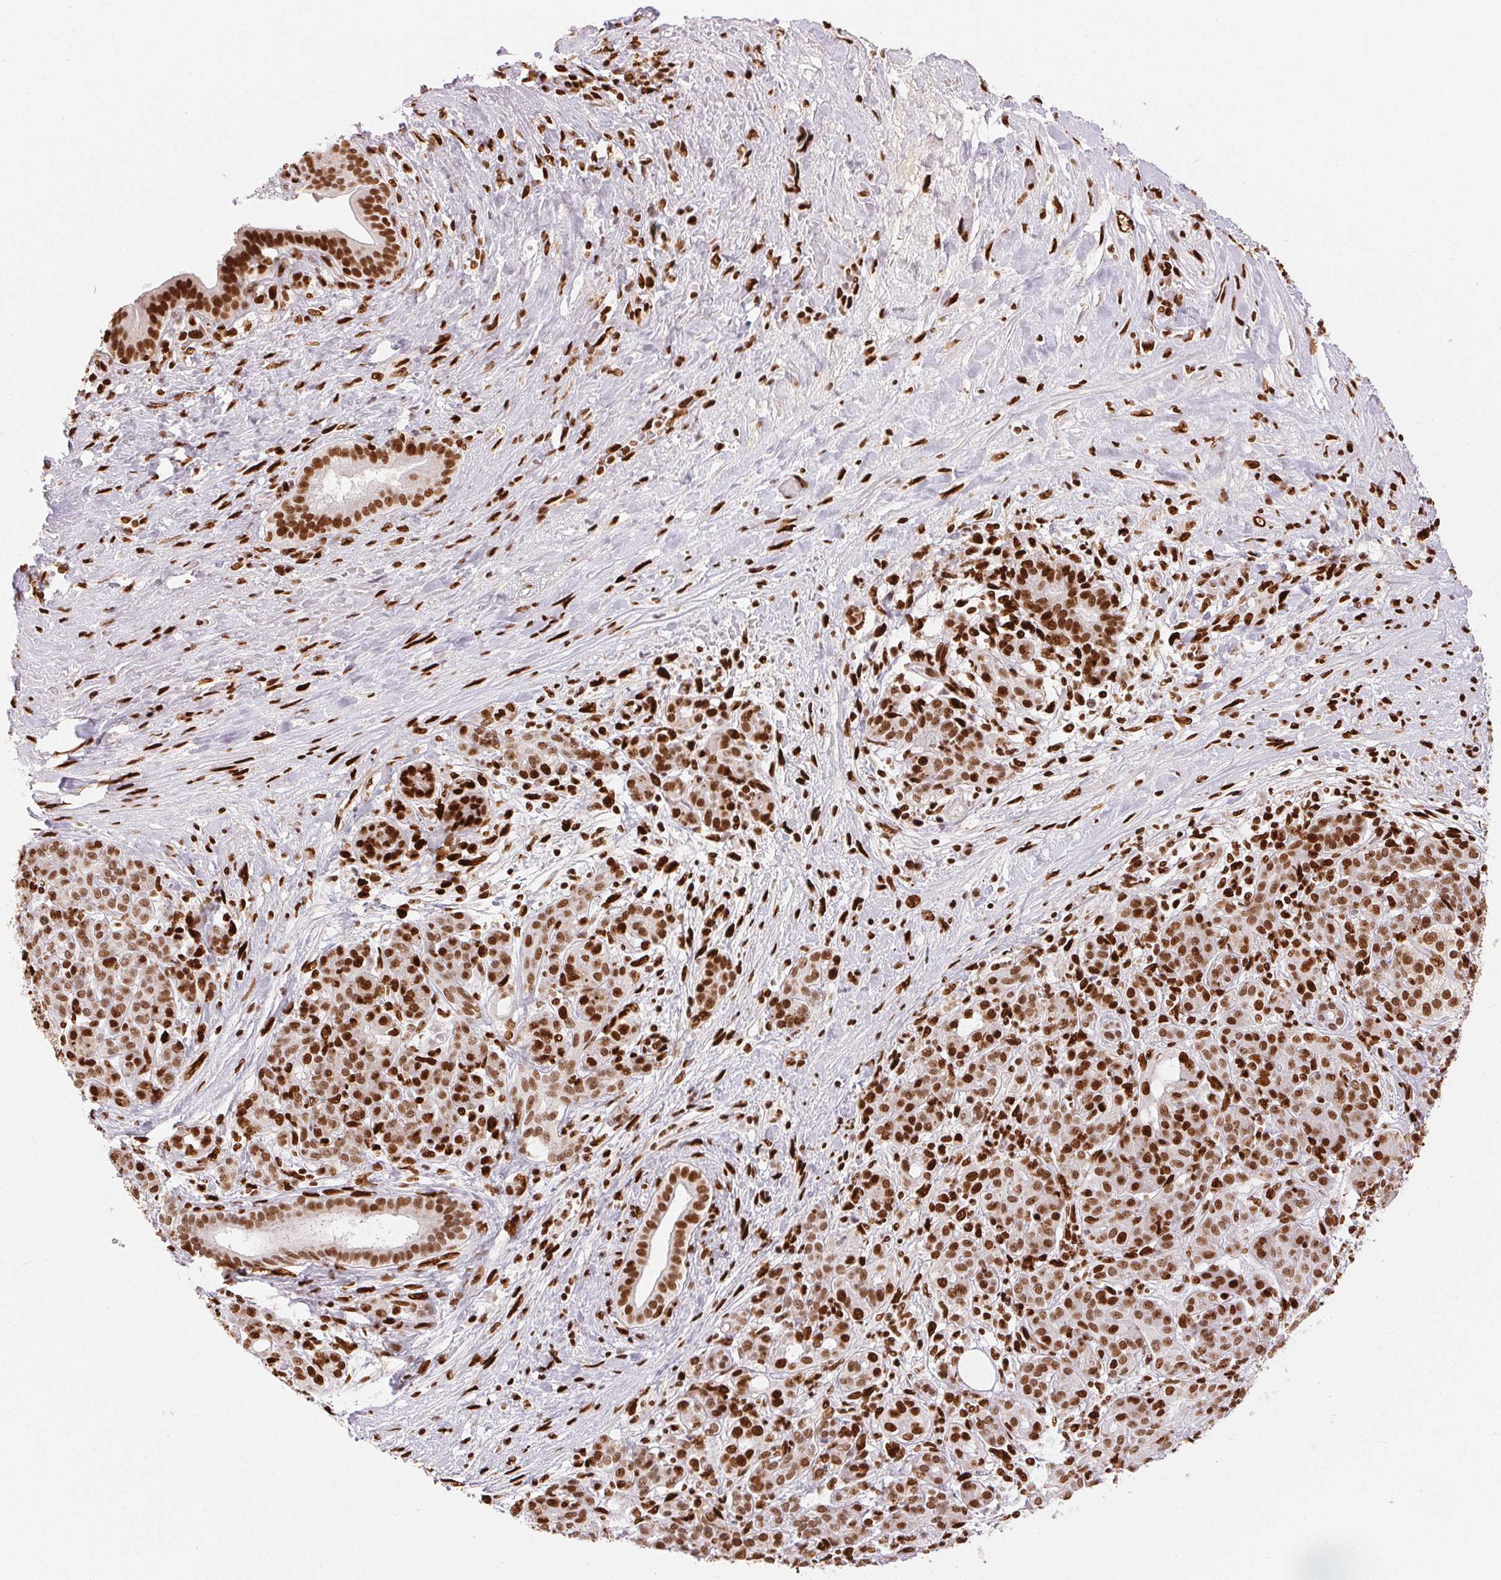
{"staining": {"intensity": "strong", "quantity": ">75%", "location": "nuclear"}, "tissue": "pancreatic cancer", "cell_type": "Tumor cells", "image_type": "cancer", "snomed": [{"axis": "morphology", "description": "Adenocarcinoma, NOS"}, {"axis": "topography", "description": "Pancreas"}], "caption": "Adenocarcinoma (pancreatic) stained with DAB immunohistochemistry (IHC) exhibits high levels of strong nuclear staining in approximately >75% of tumor cells. (Stains: DAB (3,3'-diaminobenzidine) in brown, nuclei in blue, Microscopy: brightfield microscopy at high magnification).", "gene": "ZNF80", "patient": {"sex": "male", "age": 44}}